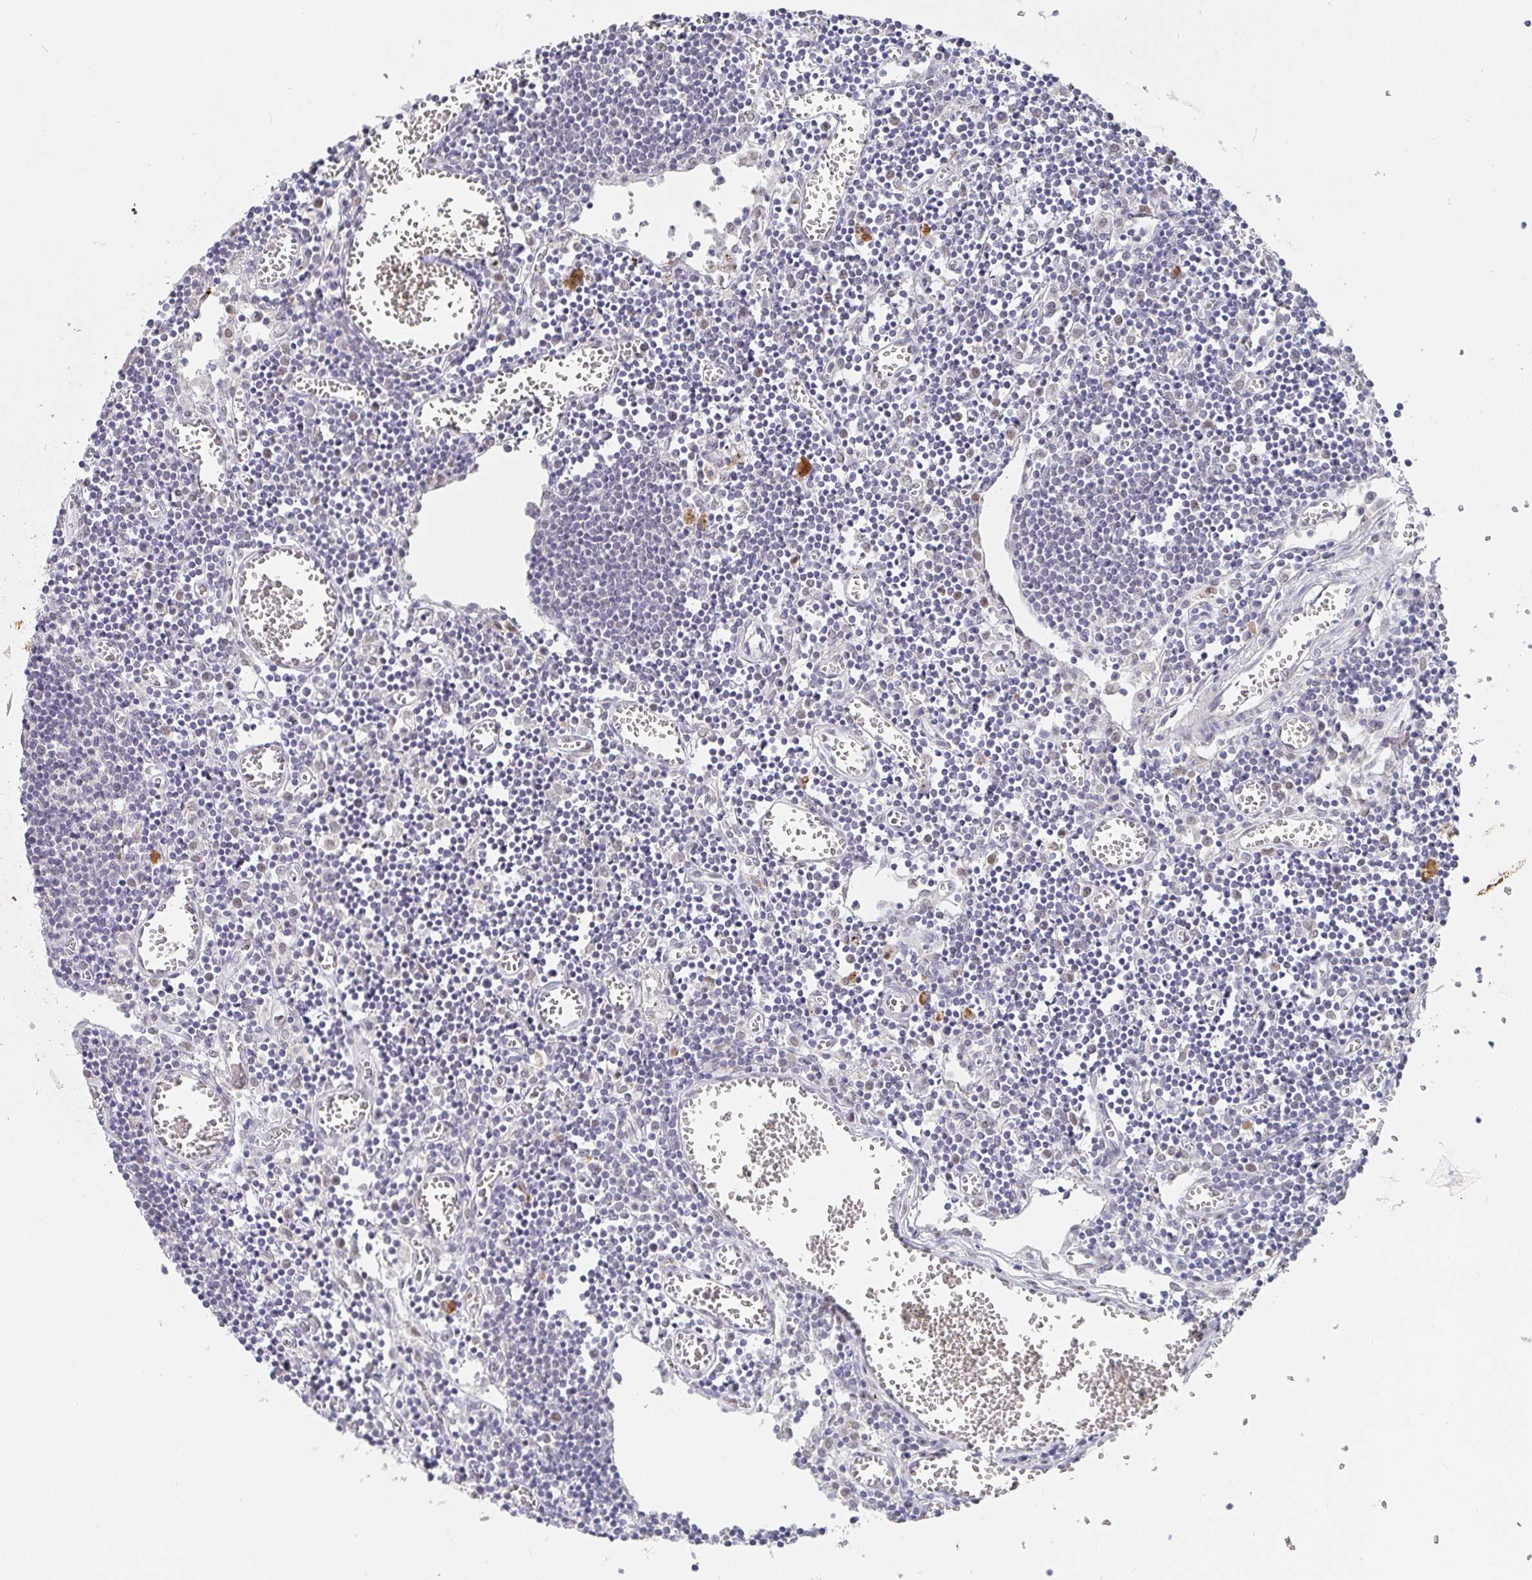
{"staining": {"intensity": "weak", "quantity": ">75%", "location": "nuclear"}, "tissue": "lymph node", "cell_type": "Germinal center cells", "image_type": "normal", "snomed": [{"axis": "morphology", "description": "Normal tissue, NOS"}, {"axis": "topography", "description": "Lymph node"}], "caption": "Weak nuclear protein staining is seen in approximately >75% of germinal center cells in lymph node. Nuclei are stained in blue.", "gene": "RCOR1", "patient": {"sex": "male", "age": 66}}